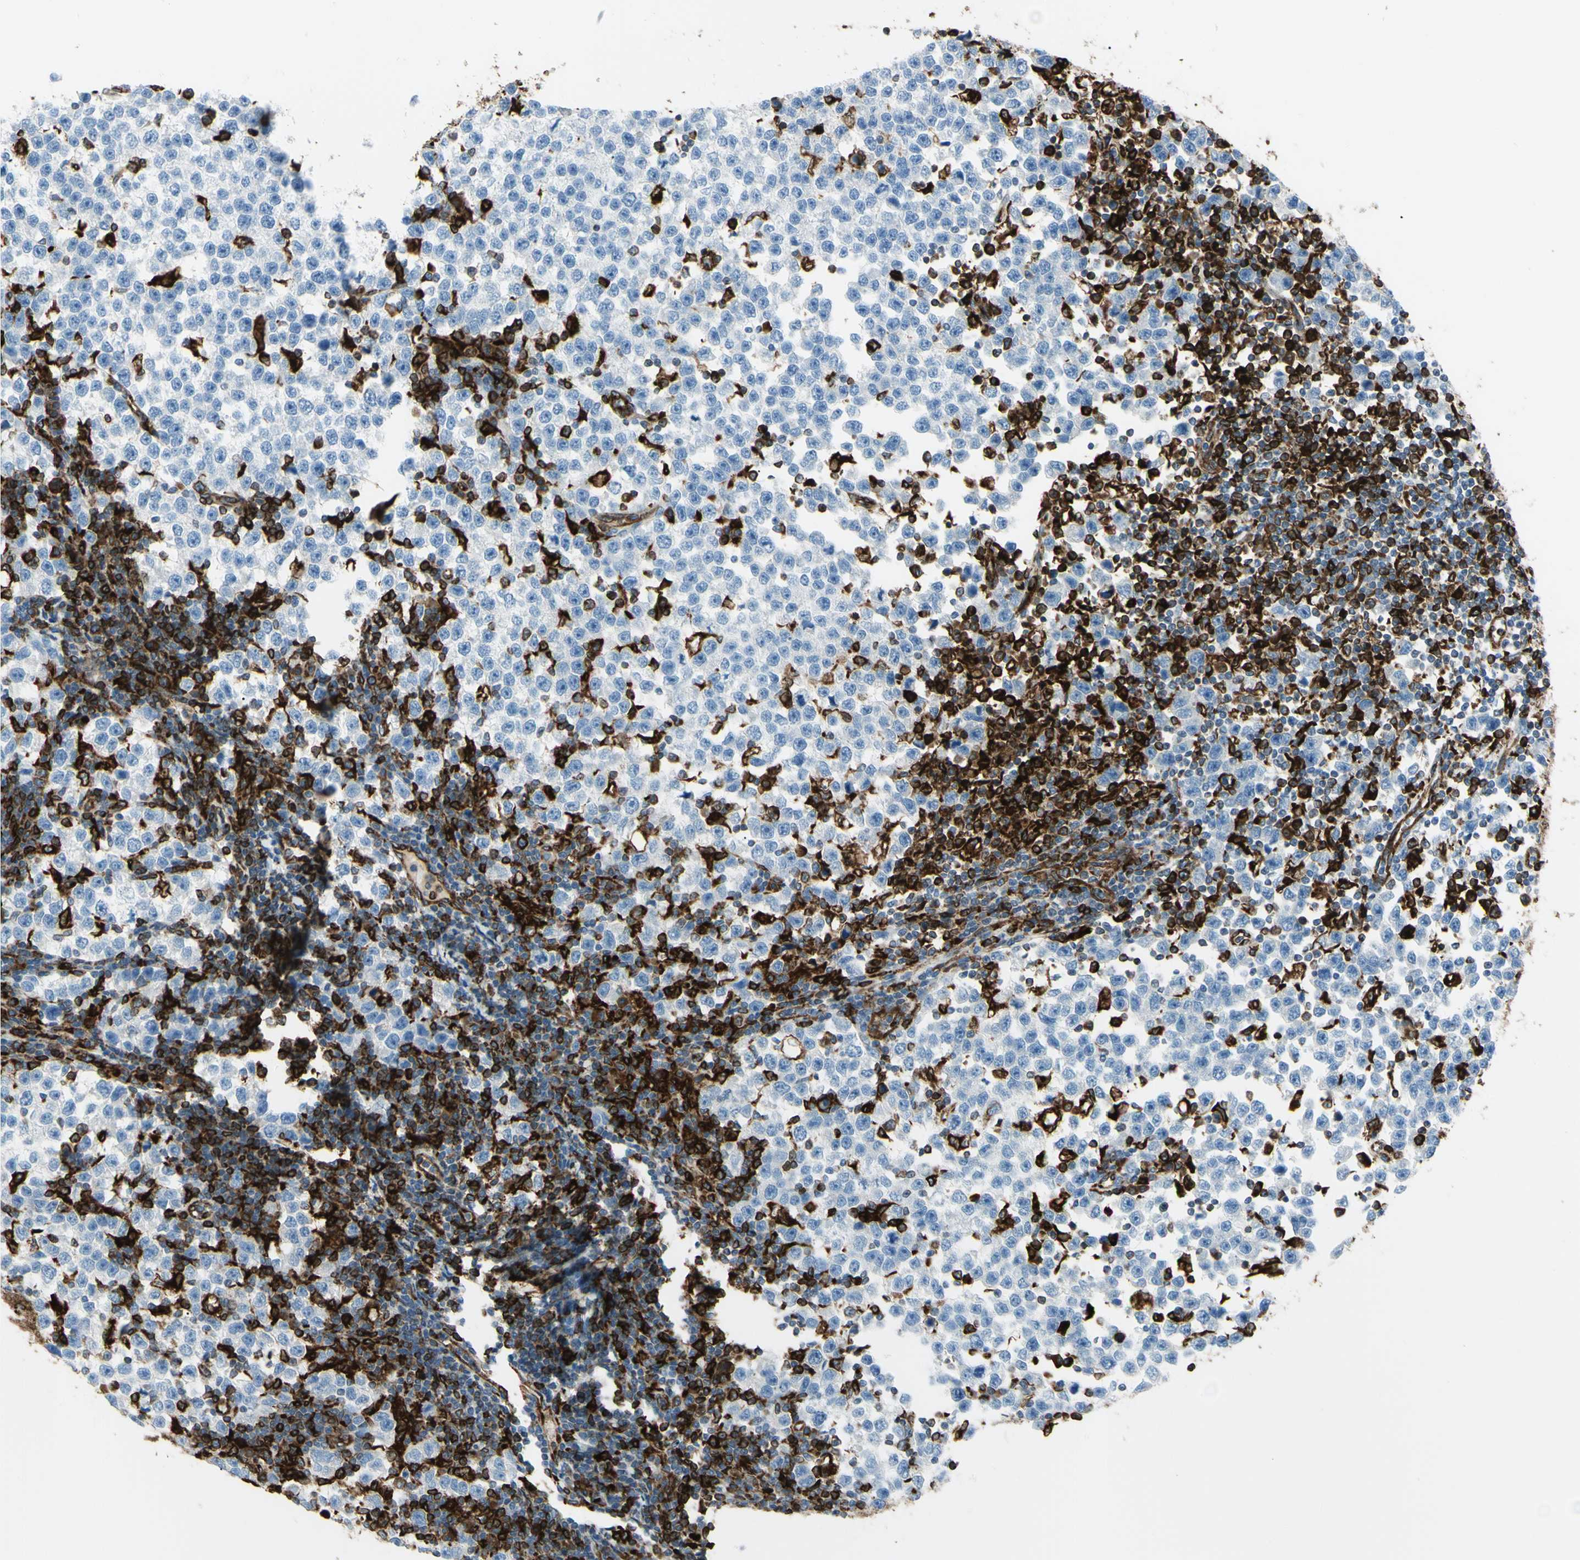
{"staining": {"intensity": "negative", "quantity": "none", "location": "none"}, "tissue": "testis cancer", "cell_type": "Tumor cells", "image_type": "cancer", "snomed": [{"axis": "morphology", "description": "Seminoma, NOS"}, {"axis": "topography", "description": "Testis"}], "caption": "Image shows no protein positivity in tumor cells of testis cancer tissue.", "gene": "CD74", "patient": {"sex": "male", "age": 43}}